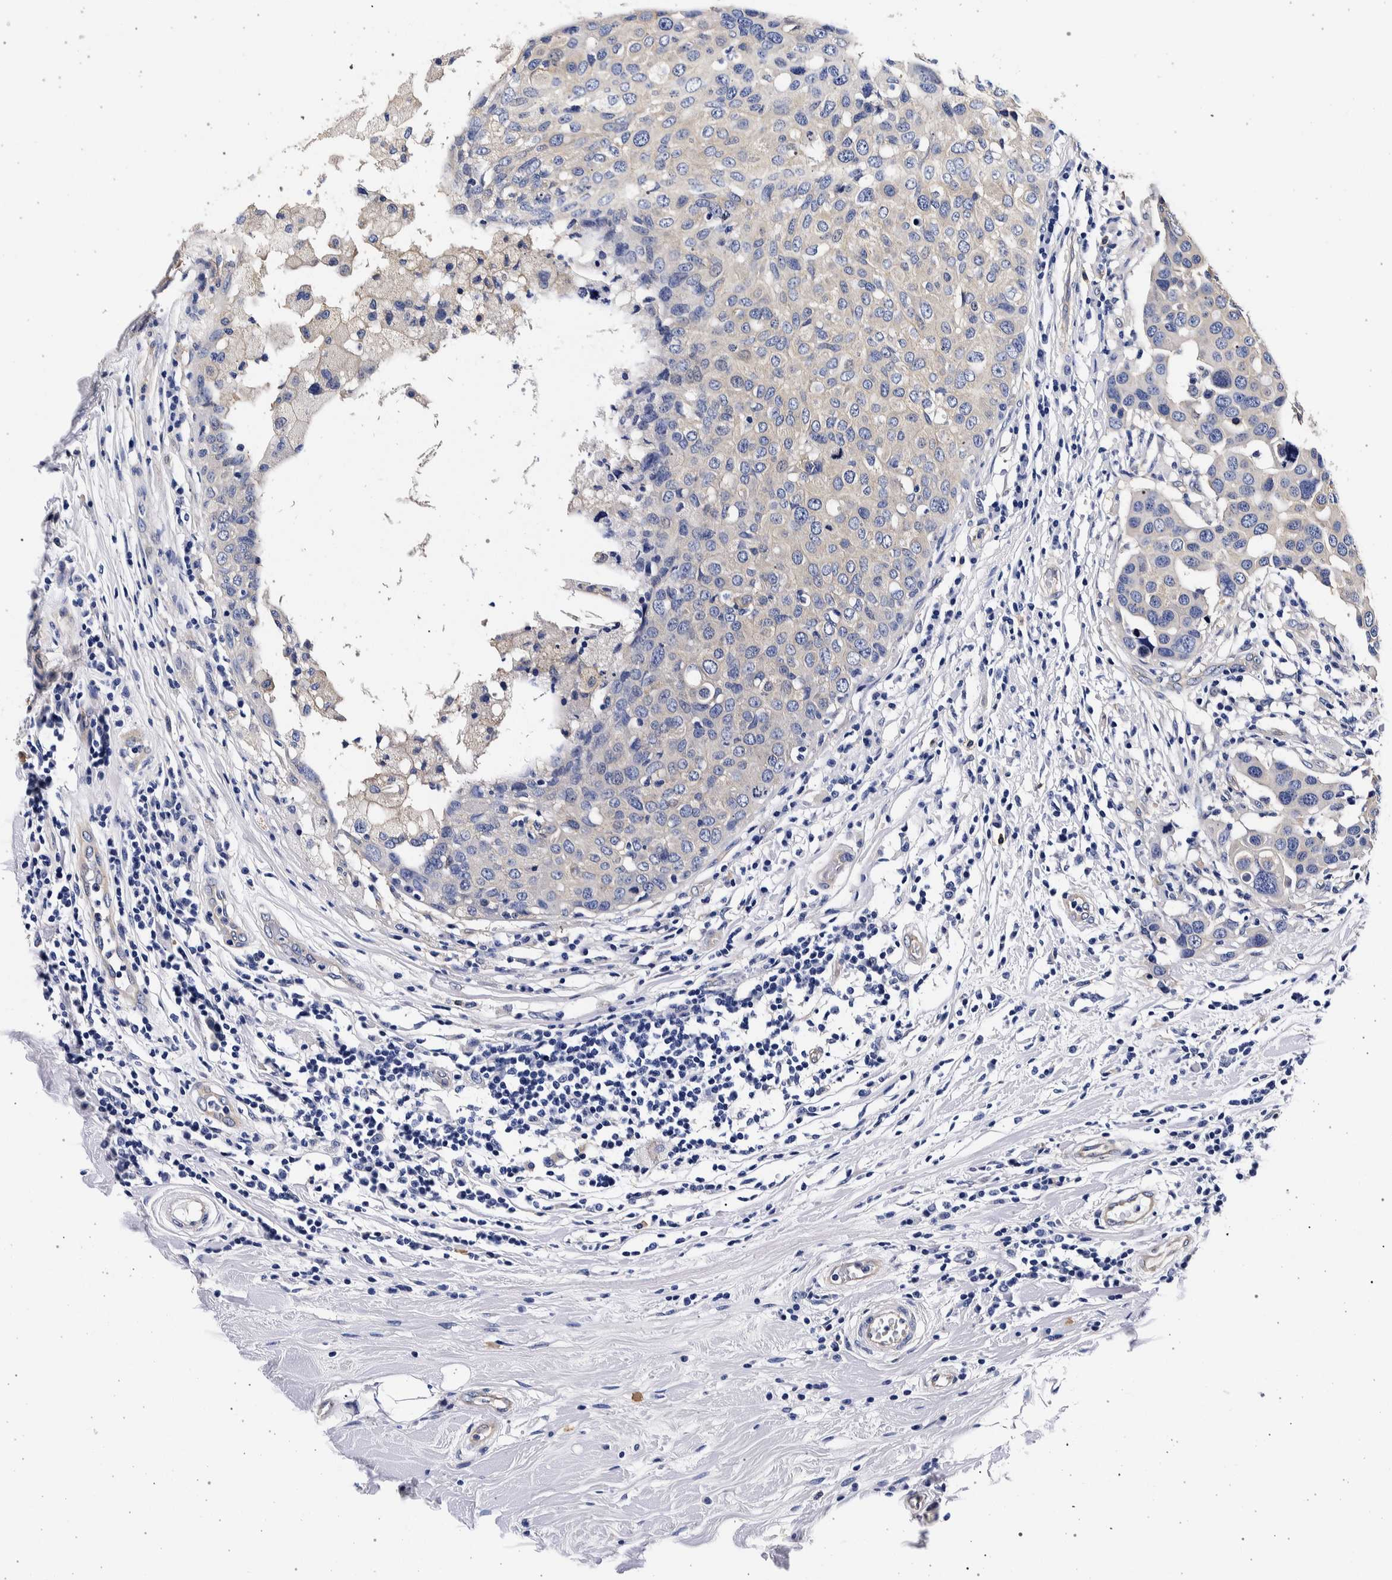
{"staining": {"intensity": "negative", "quantity": "none", "location": "none"}, "tissue": "breast cancer", "cell_type": "Tumor cells", "image_type": "cancer", "snomed": [{"axis": "morphology", "description": "Duct carcinoma"}, {"axis": "topography", "description": "Breast"}], "caption": "Immunohistochemistry (IHC) of human invasive ductal carcinoma (breast) displays no staining in tumor cells.", "gene": "NIBAN2", "patient": {"sex": "female", "age": 27}}